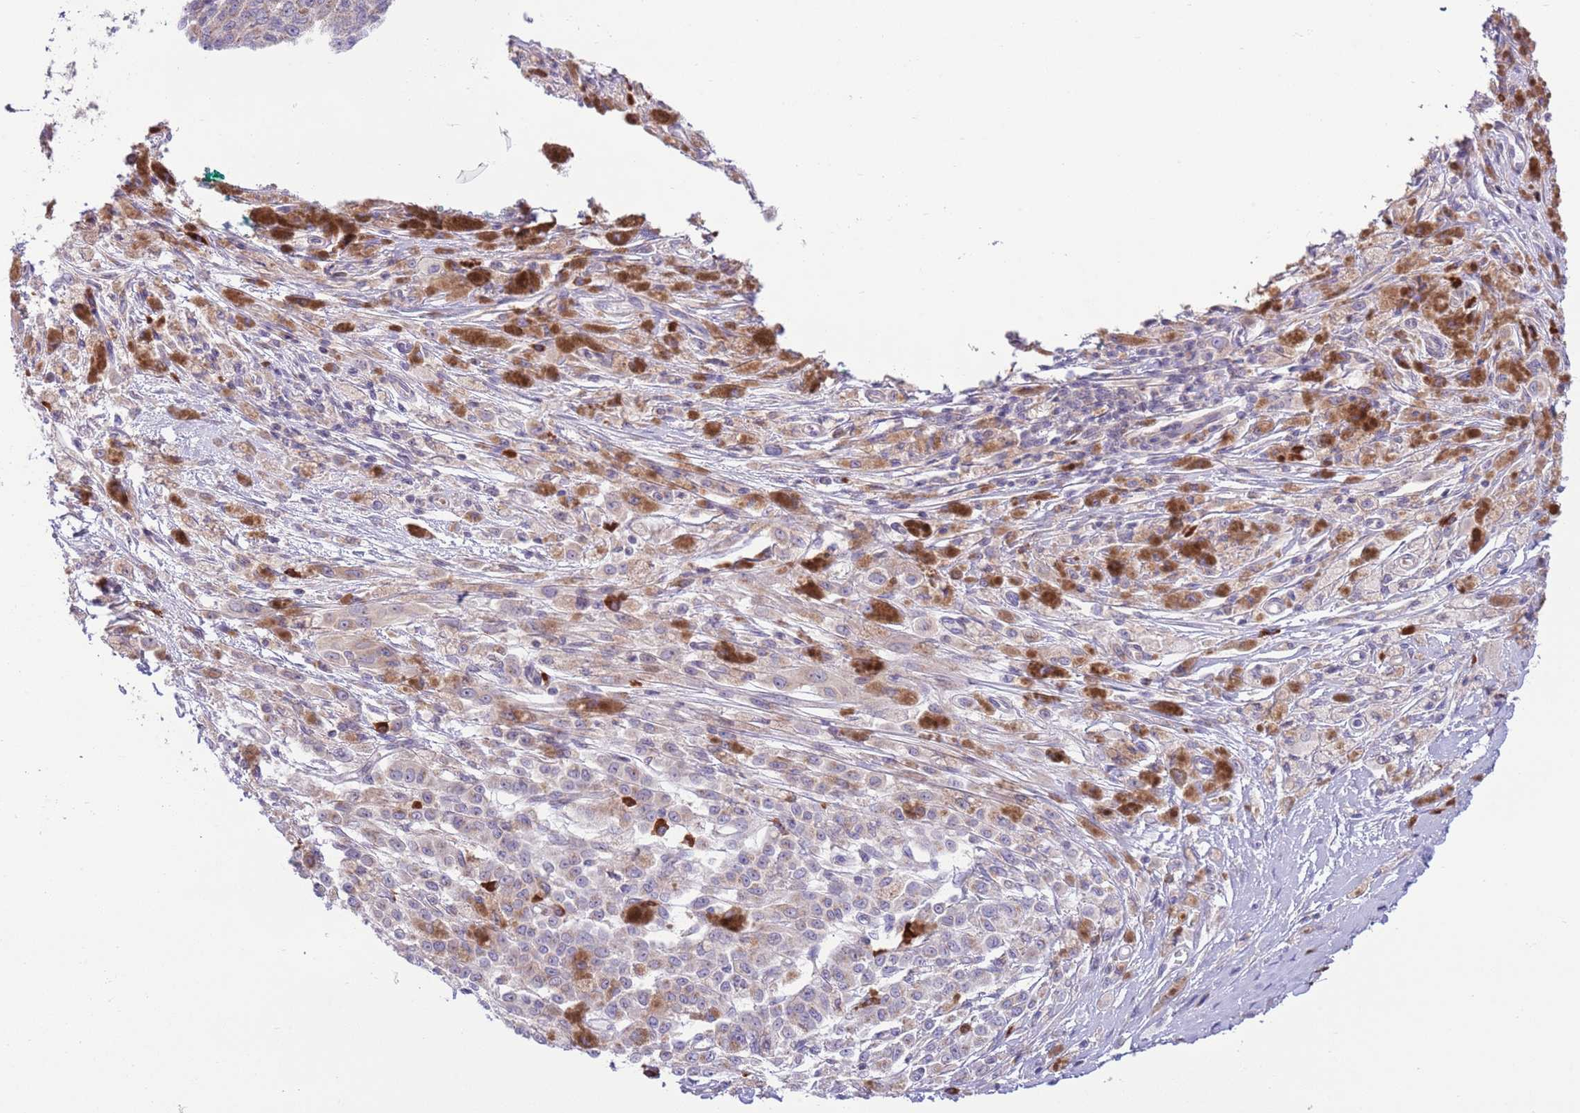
{"staining": {"intensity": "negative", "quantity": "none", "location": "none"}, "tissue": "melanoma", "cell_type": "Tumor cells", "image_type": "cancer", "snomed": [{"axis": "morphology", "description": "Malignant melanoma, NOS"}, {"axis": "topography", "description": "Skin"}], "caption": "A high-resolution image shows immunohistochemistry (IHC) staining of malignant melanoma, which reveals no significant expression in tumor cells.", "gene": "DAND5", "patient": {"sex": "female", "age": 52}}